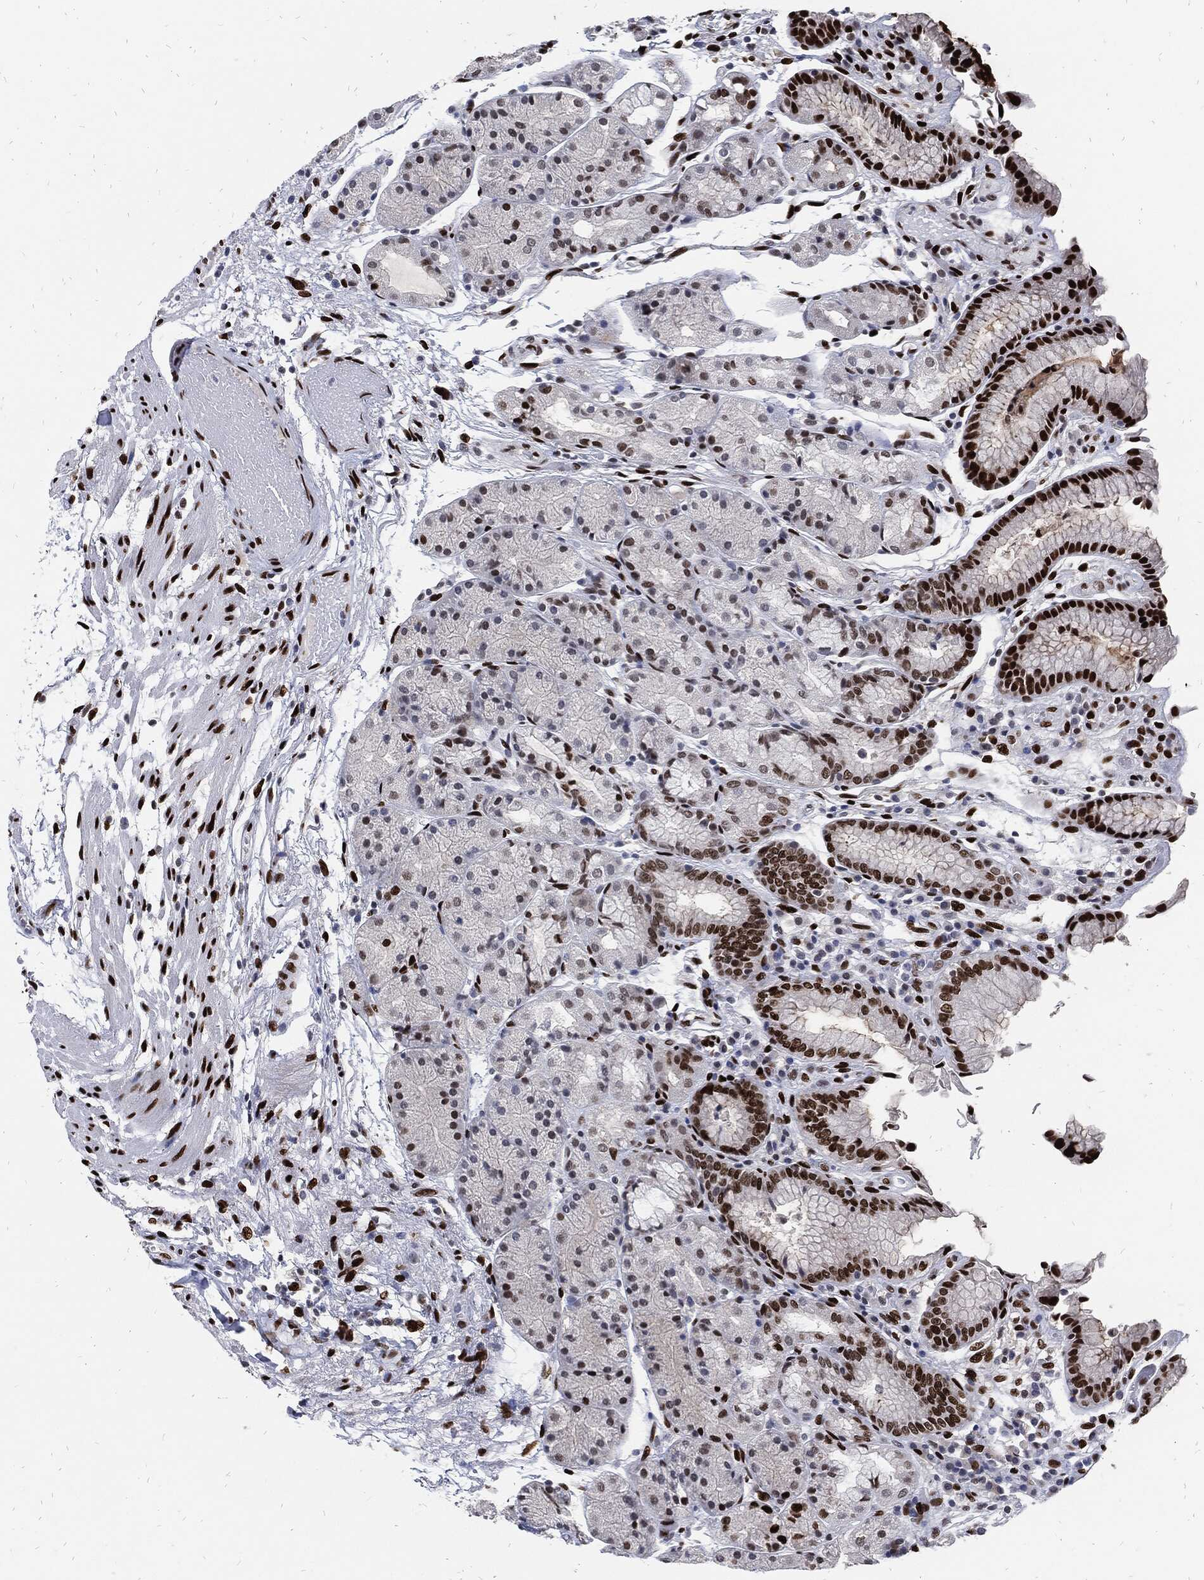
{"staining": {"intensity": "strong", "quantity": "25%-75%", "location": "nuclear"}, "tissue": "stomach", "cell_type": "Glandular cells", "image_type": "normal", "snomed": [{"axis": "morphology", "description": "Normal tissue, NOS"}, {"axis": "topography", "description": "Stomach, upper"}], "caption": "Protein analysis of benign stomach demonstrates strong nuclear positivity in approximately 25%-75% of glandular cells.", "gene": "JUN", "patient": {"sex": "male", "age": 72}}